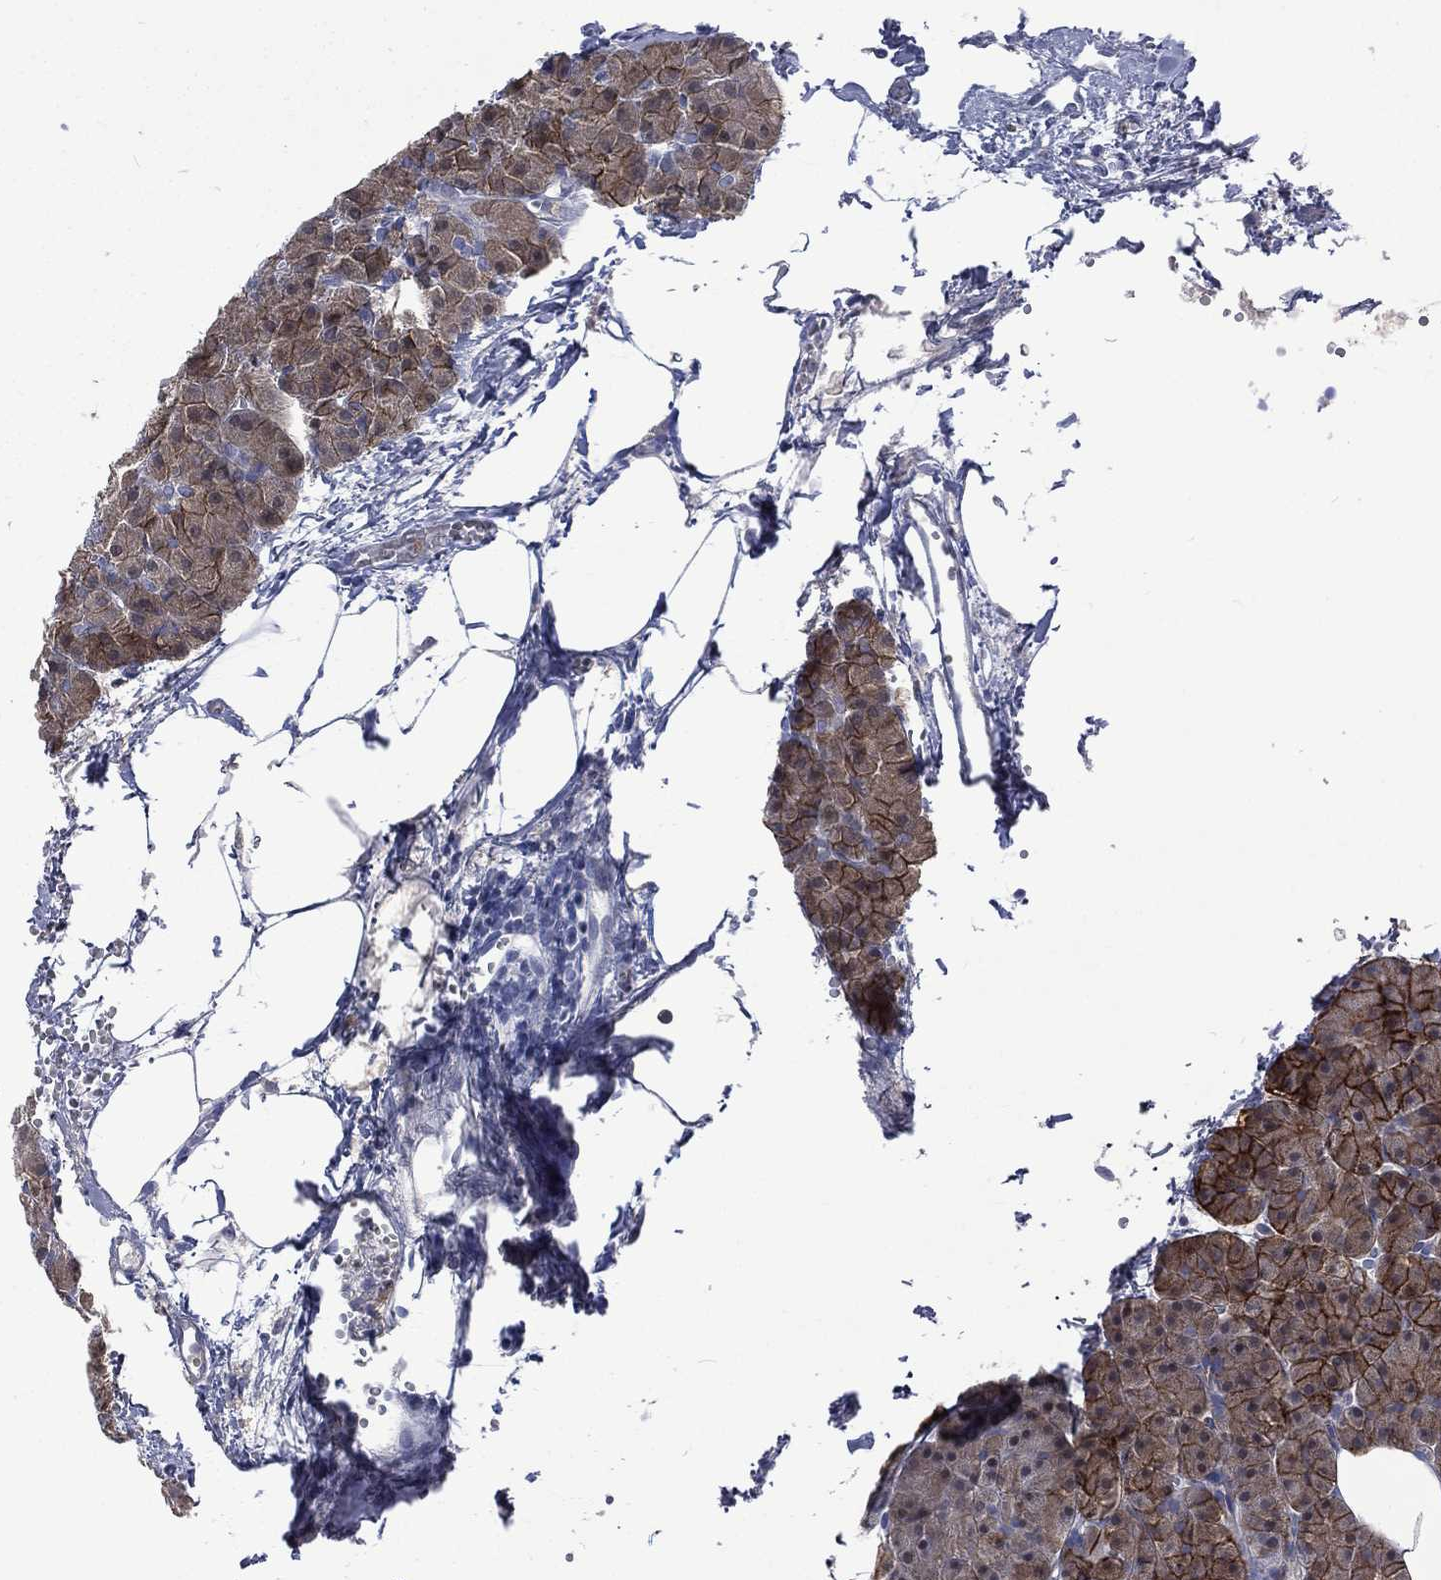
{"staining": {"intensity": "strong", "quantity": "<25%", "location": "cytoplasmic/membranous"}, "tissue": "pancreas", "cell_type": "Exocrine glandular cells", "image_type": "normal", "snomed": [{"axis": "morphology", "description": "Normal tissue, NOS"}, {"axis": "topography", "description": "Pancreas"}], "caption": "Protein analysis of unremarkable pancreas exhibits strong cytoplasmic/membranous positivity in about <25% of exocrine glandular cells. (DAB IHC with brightfield microscopy, high magnification).", "gene": "CA12", "patient": {"sex": "male", "age": 61}}